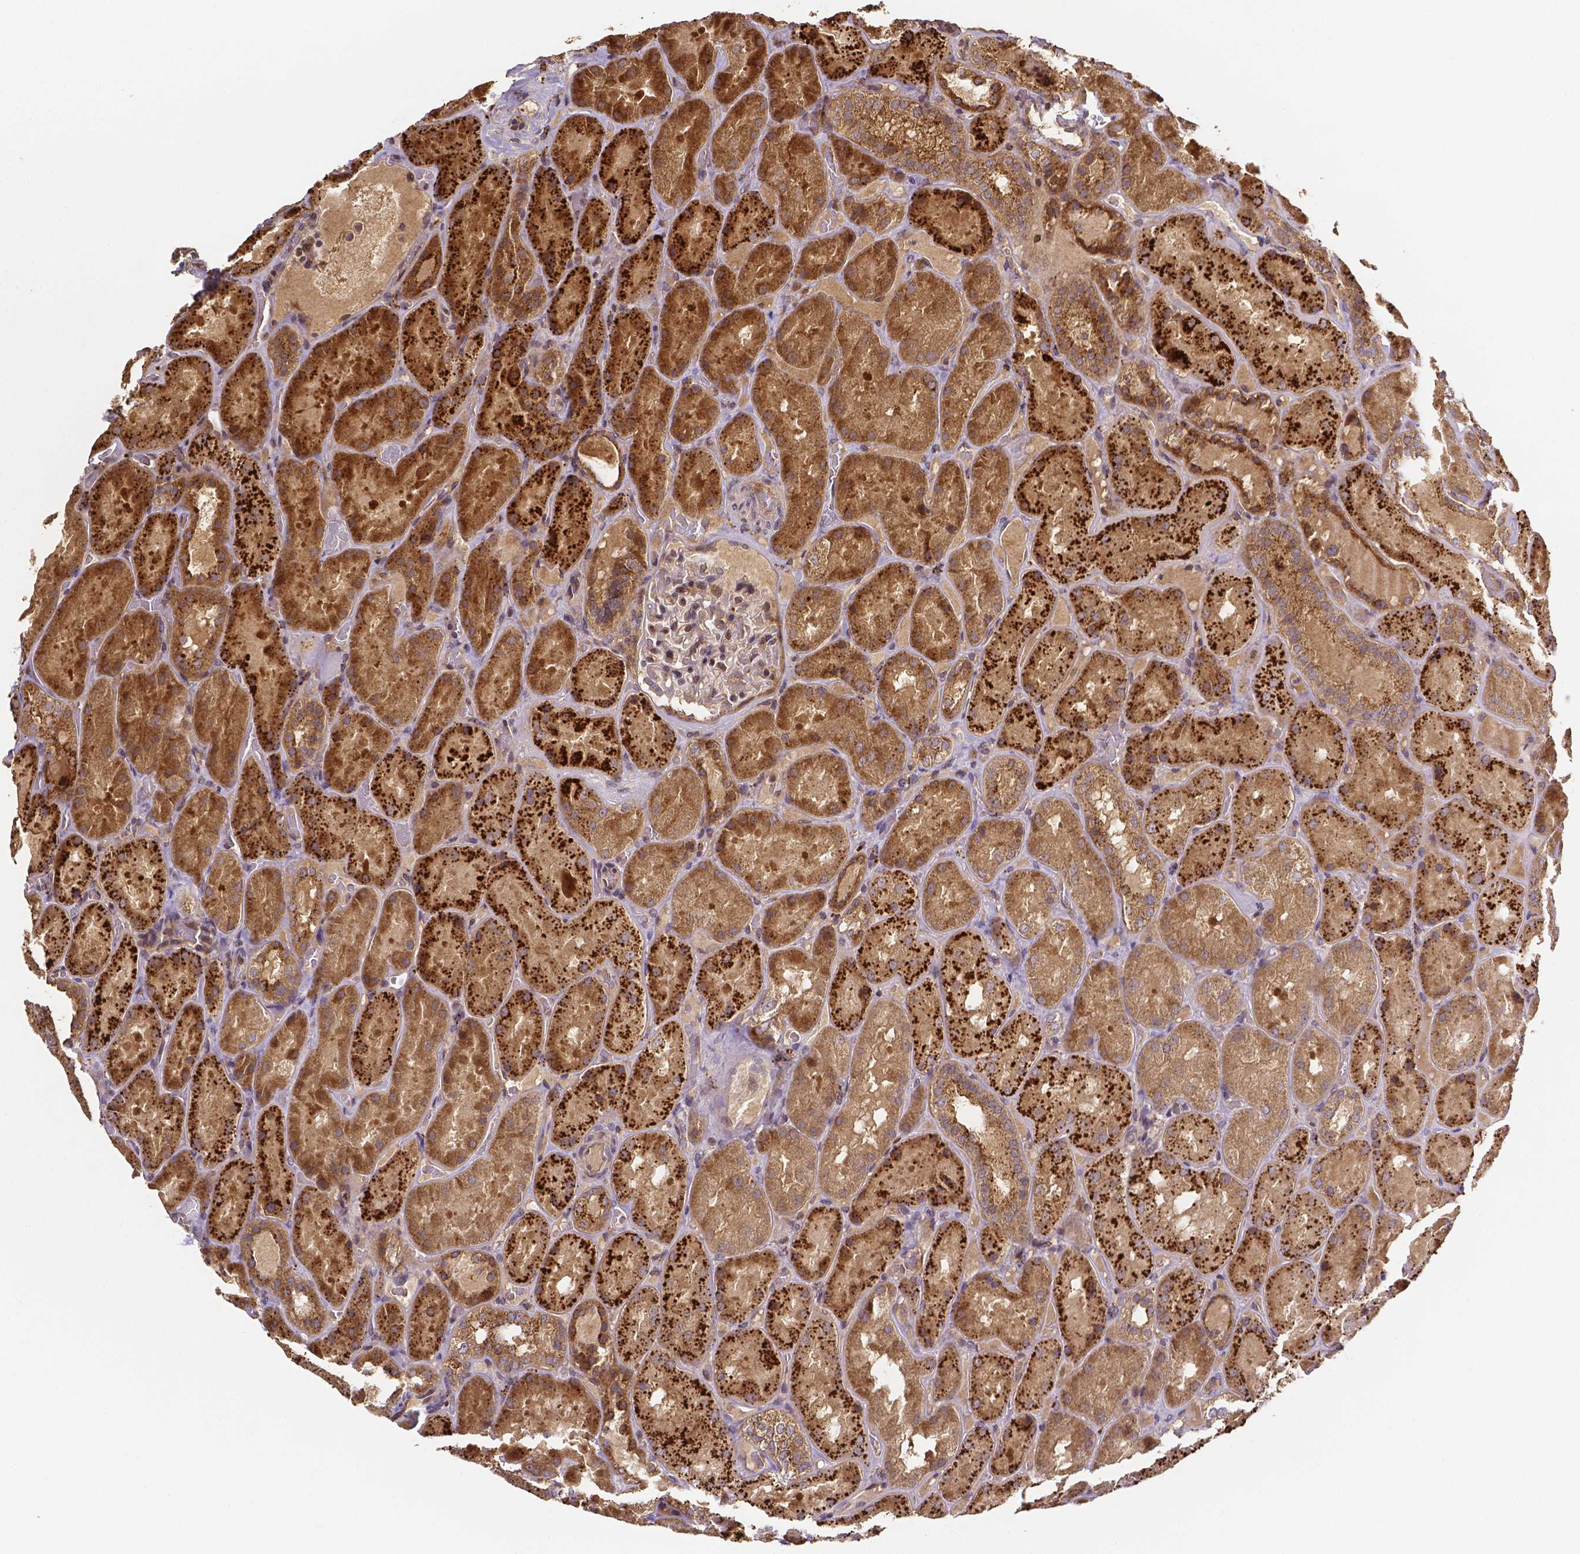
{"staining": {"intensity": "moderate", "quantity": "<25%", "location": "nuclear"}, "tissue": "kidney", "cell_type": "Cells in glomeruli", "image_type": "normal", "snomed": [{"axis": "morphology", "description": "Normal tissue, NOS"}, {"axis": "topography", "description": "Kidney"}], "caption": "Human kidney stained with a brown dye reveals moderate nuclear positive positivity in about <25% of cells in glomeruli.", "gene": "RNF123", "patient": {"sex": "male", "age": 73}}